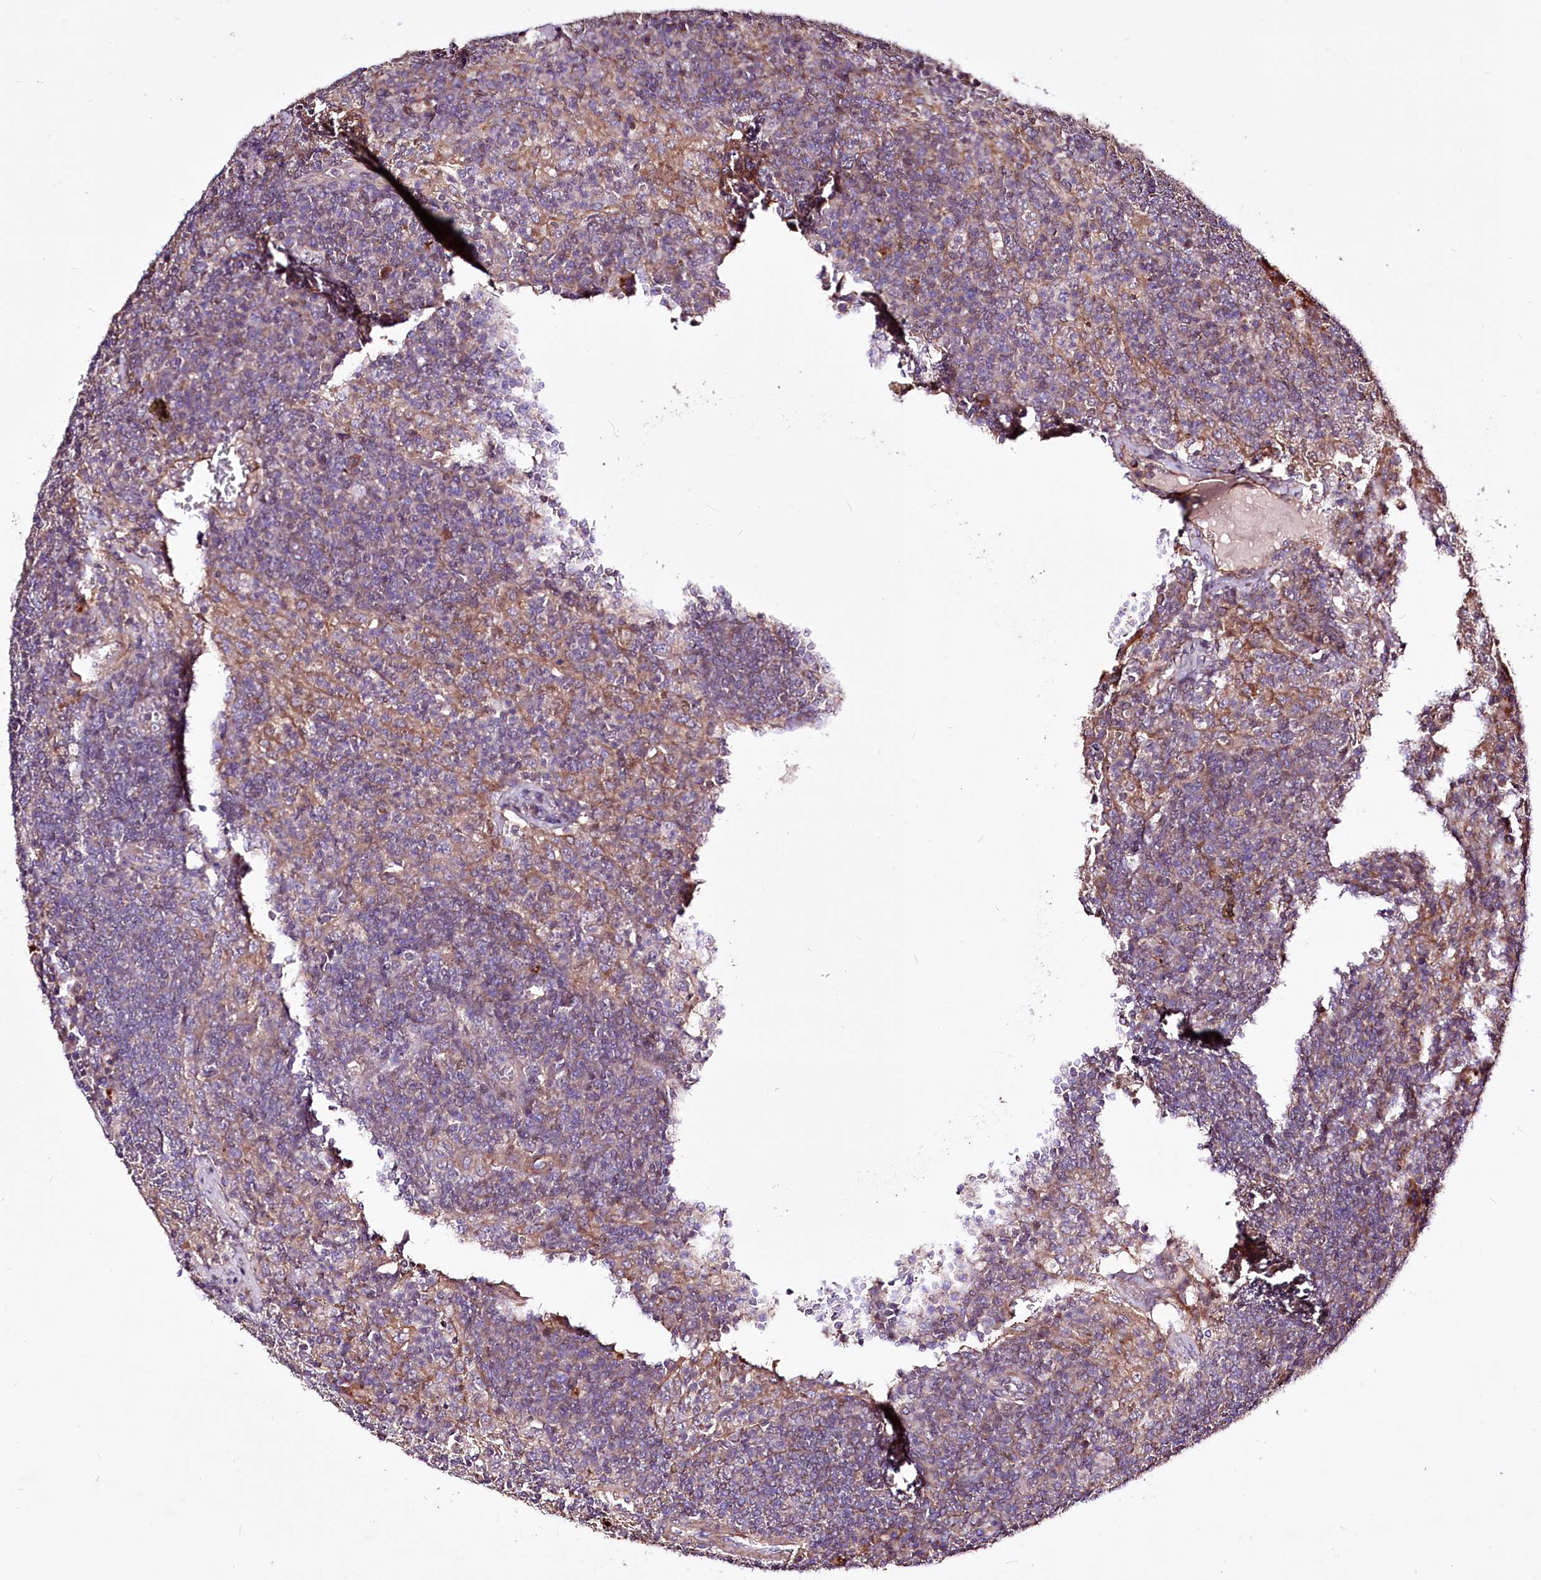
{"staining": {"intensity": "negative", "quantity": "none", "location": "none"}, "tissue": "lymph node", "cell_type": "Non-germinal center cells", "image_type": "normal", "snomed": [{"axis": "morphology", "description": "Normal tissue, NOS"}, {"axis": "topography", "description": "Lymph node"}], "caption": "This is a micrograph of IHC staining of benign lymph node, which shows no staining in non-germinal center cells. (DAB IHC with hematoxylin counter stain).", "gene": "WWC1", "patient": {"sex": "female", "age": 70}}